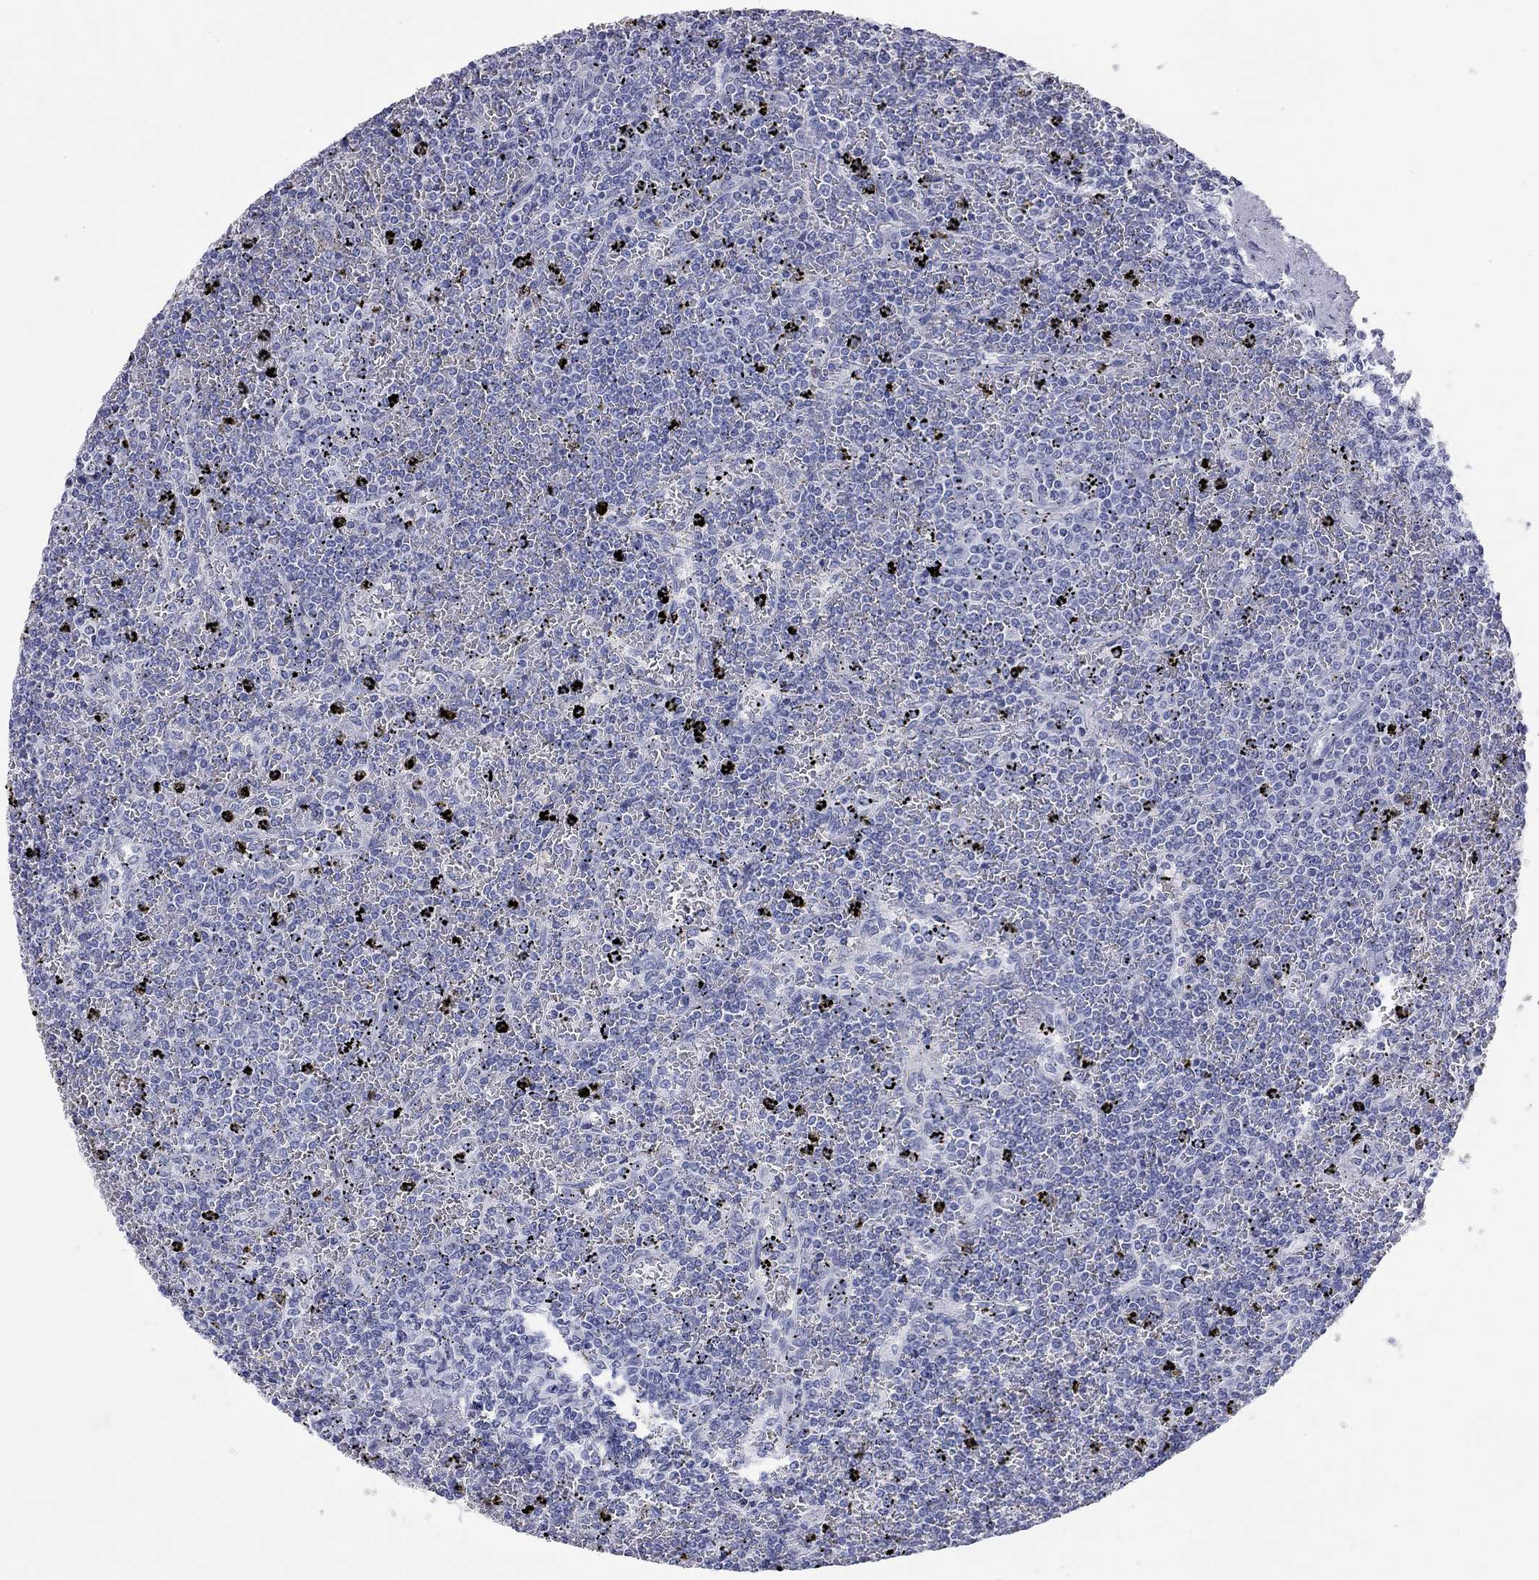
{"staining": {"intensity": "negative", "quantity": "none", "location": "none"}, "tissue": "lymphoma", "cell_type": "Tumor cells", "image_type": "cancer", "snomed": [{"axis": "morphology", "description": "Malignant lymphoma, non-Hodgkin's type, Low grade"}, {"axis": "topography", "description": "Spleen"}], "caption": "A high-resolution micrograph shows immunohistochemistry (IHC) staining of lymphoma, which exhibits no significant staining in tumor cells.", "gene": "AK8", "patient": {"sex": "female", "age": 77}}